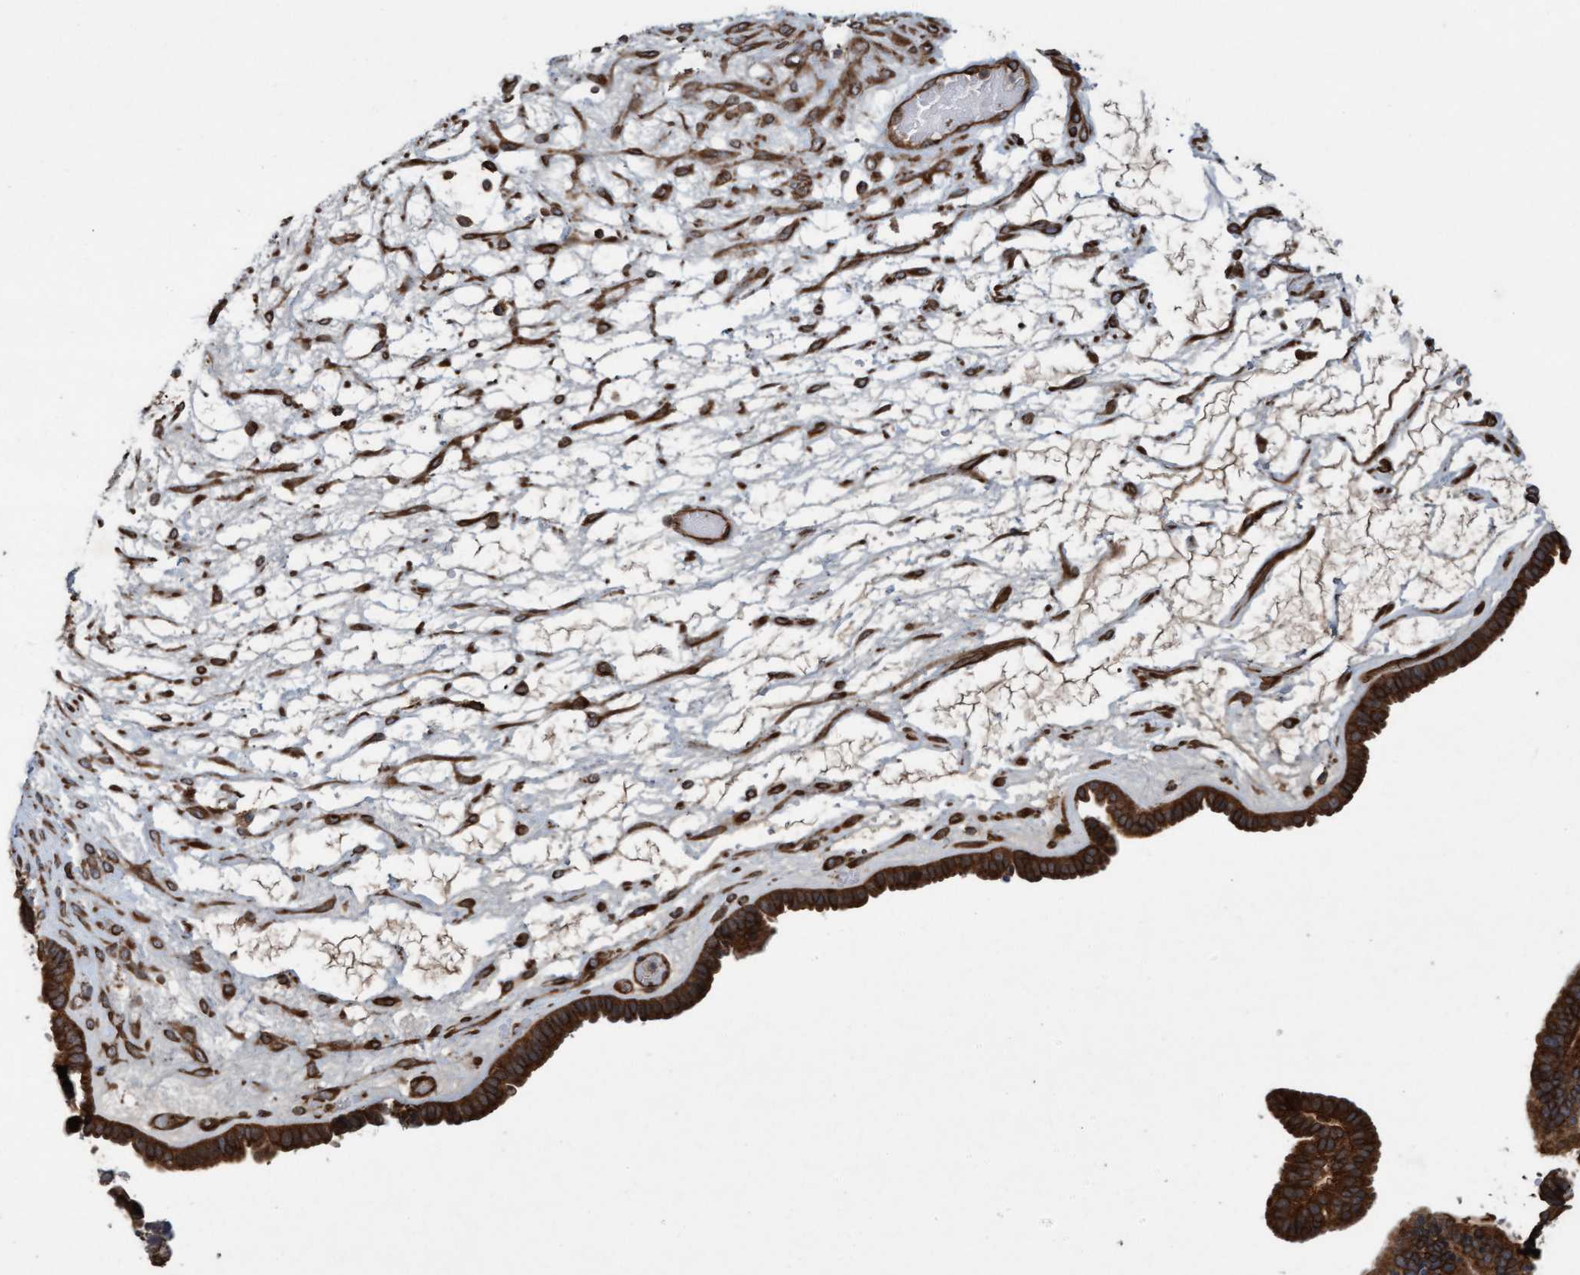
{"staining": {"intensity": "strong", "quantity": ">75%", "location": "cytoplasmic/membranous"}, "tissue": "ovarian cancer", "cell_type": "Tumor cells", "image_type": "cancer", "snomed": [{"axis": "morphology", "description": "Cystadenocarcinoma, serous, NOS"}, {"axis": "topography", "description": "Ovary"}], "caption": "Brown immunohistochemical staining in human ovarian cancer demonstrates strong cytoplasmic/membranous positivity in approximately >75% of tumor cells.", "gene": "CDC42EP4", "patient": {"sex": "female", "age": 56}}